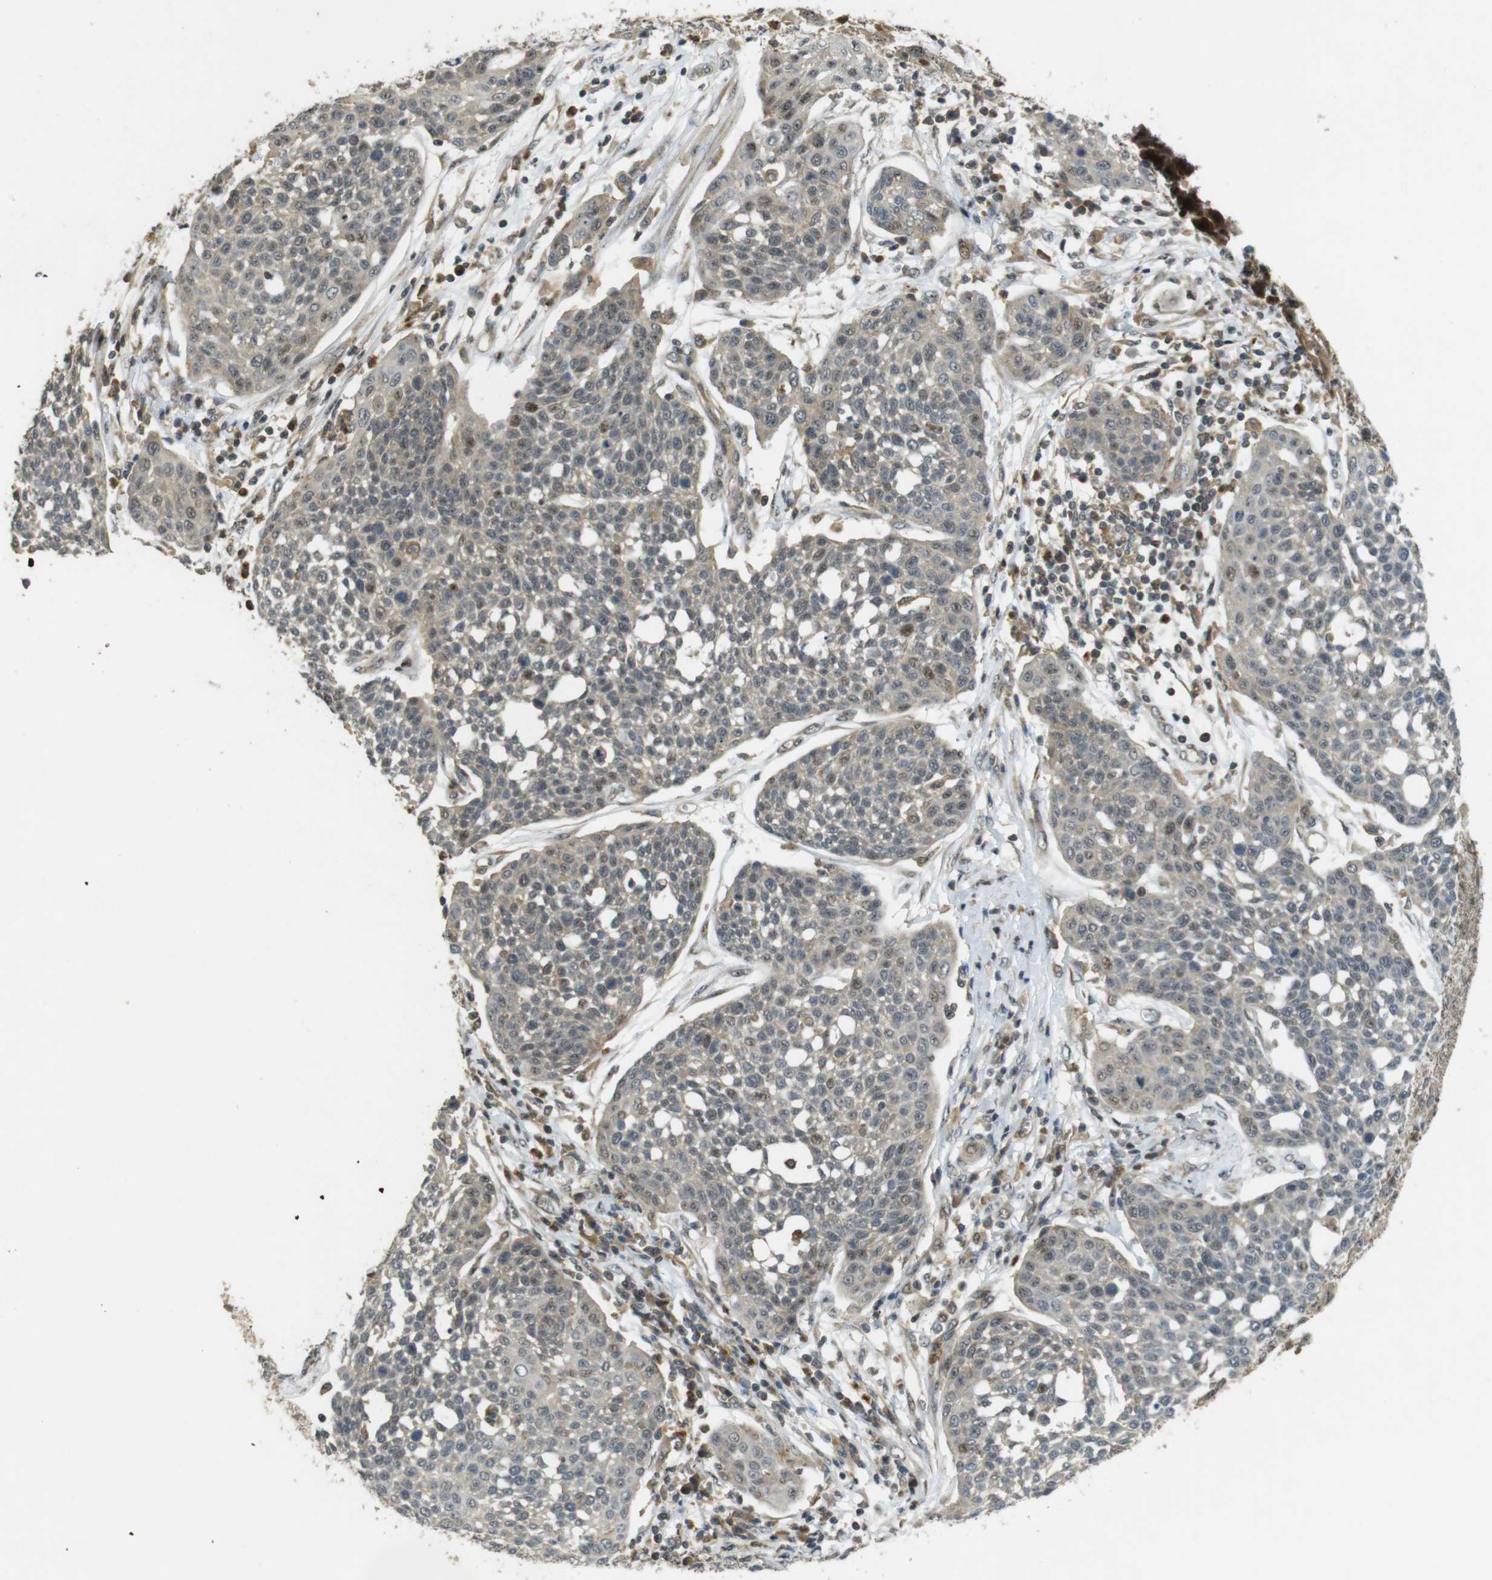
{"staining": {"intensity": "weak", "quantity": ">75%", "location": "cytoplasmic/membranous"}, "tissue": "cervical cancer", "cell_type": "Tumor cells", "image_type": "cancer", "snomed": [{"axis": "morphology", "description": "Squamous cell carcinoma, NOS"}, {"axis": "topography", "description": "Cervix"}], "caption": "Cervical cancer (squamous cell carcinoma) stained with IHC exhibits weak cytoplasmic/membranous positivity in approximately >75% of tumor cells. Using DAB (brown) and hematoxylin (blue) stains, captured at high magnification using brightfield microscopy.", "gene": "TMX3", "patient": {"sex": "female", "age": 34}}